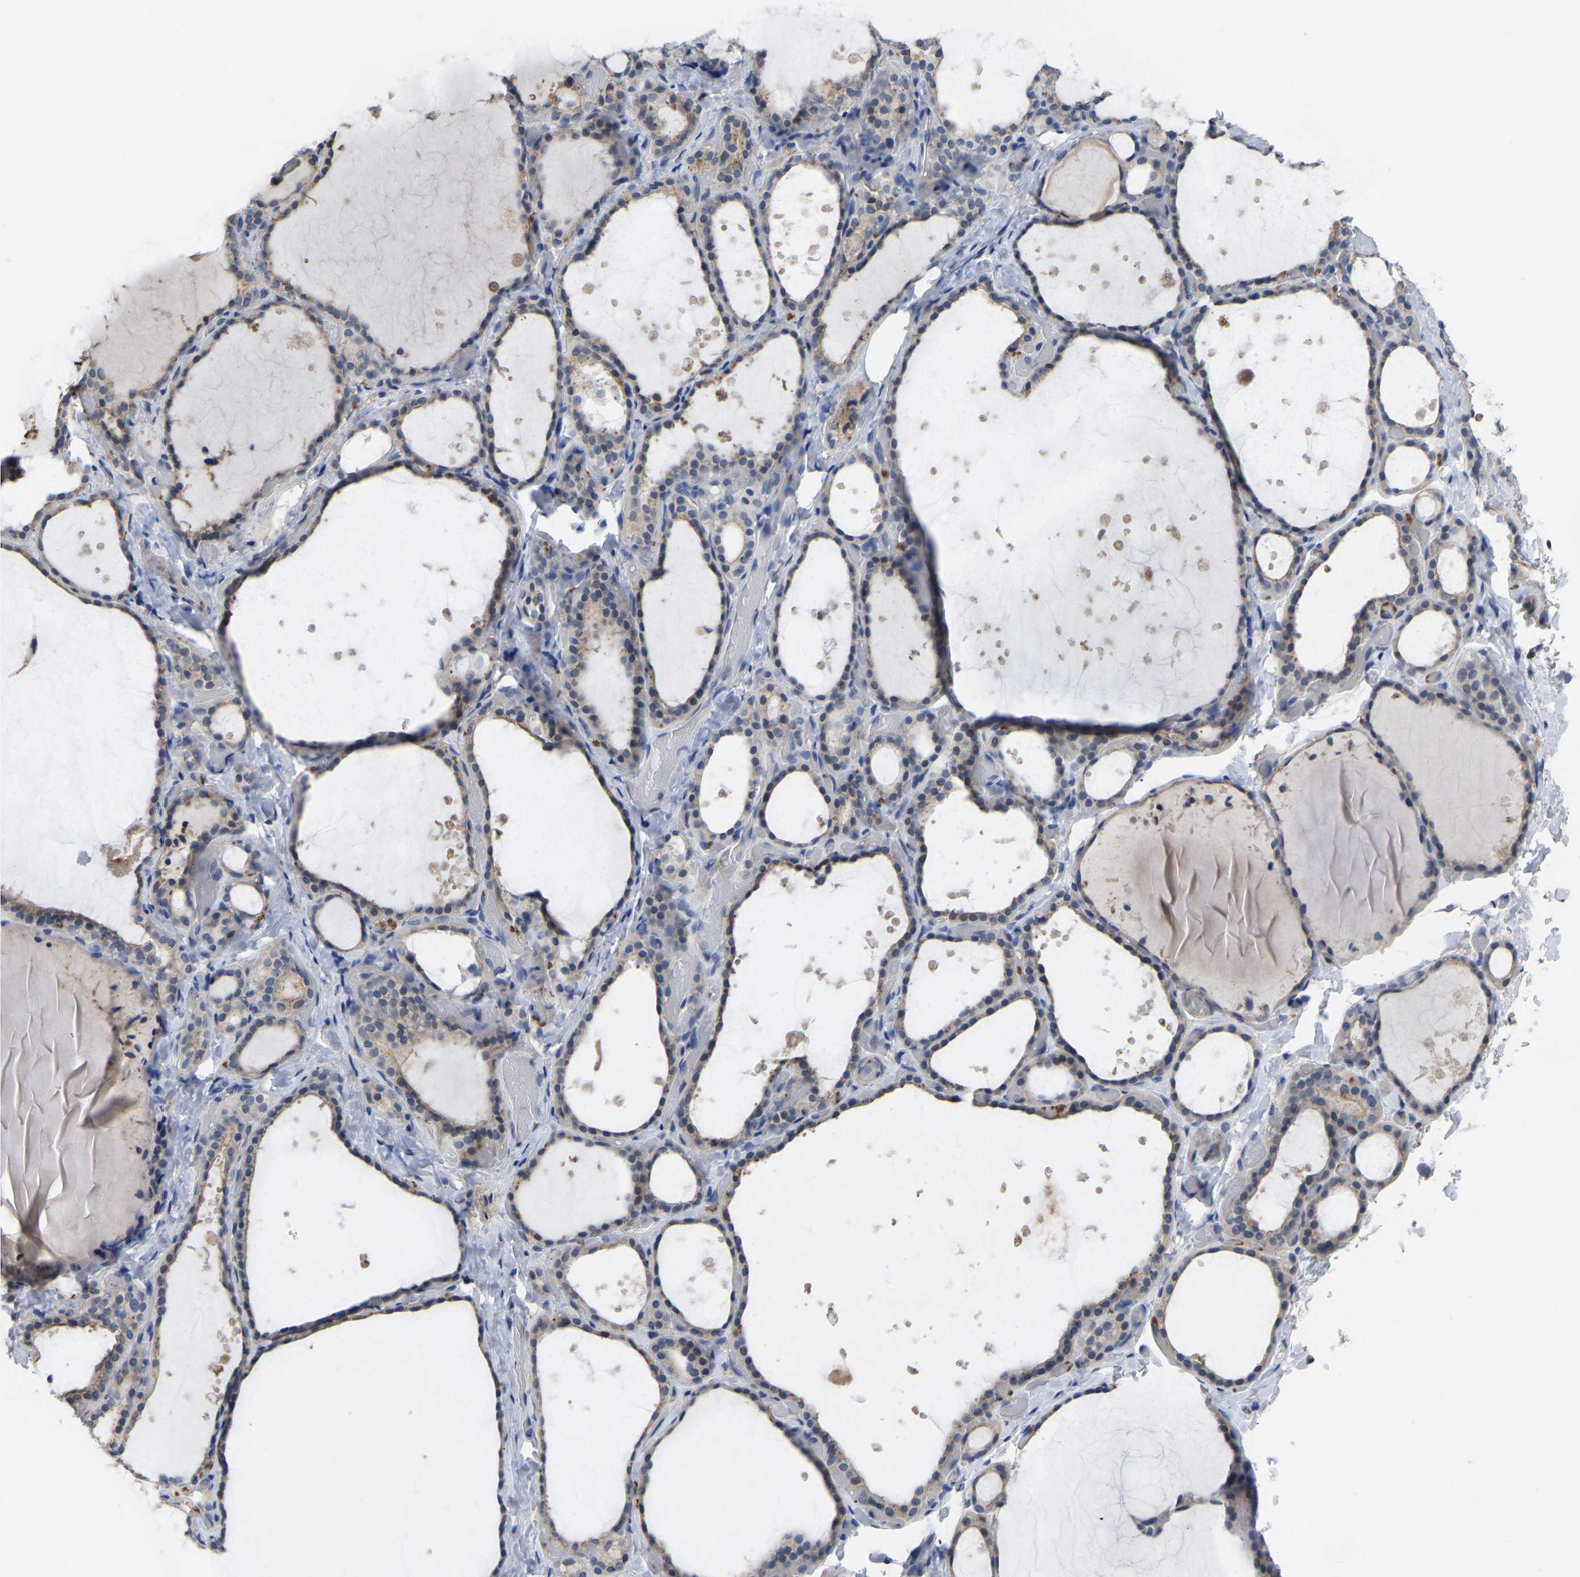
{"staining": {"intensity": "weak", "quantity": "25%-75%", "location": "cytoplasmic/membranous"}, "tissue": "thyroid gland", "cell_type": "Glandular cells", "image_type": "normal", "snomed": [{"axis": "morphology", "description": "Normal tissue, NOS"}, {"axis": "topography", "description": "Thyroid gland"}], "caption": "Brown immunohistochemical staining in normal thyroid gland shows weak cytoplasmic/membranous positivity in about 25%-75% of glandular cells. The staining was performed using DAB (3,3'-diaminobenzidine) to visualize the protein expression in brown, while the nuclei were stained in blue with hematoxylin (Magnification: 20x).", "gene": "ZNF449", "patient": {"sex": "female", "age": 44}}